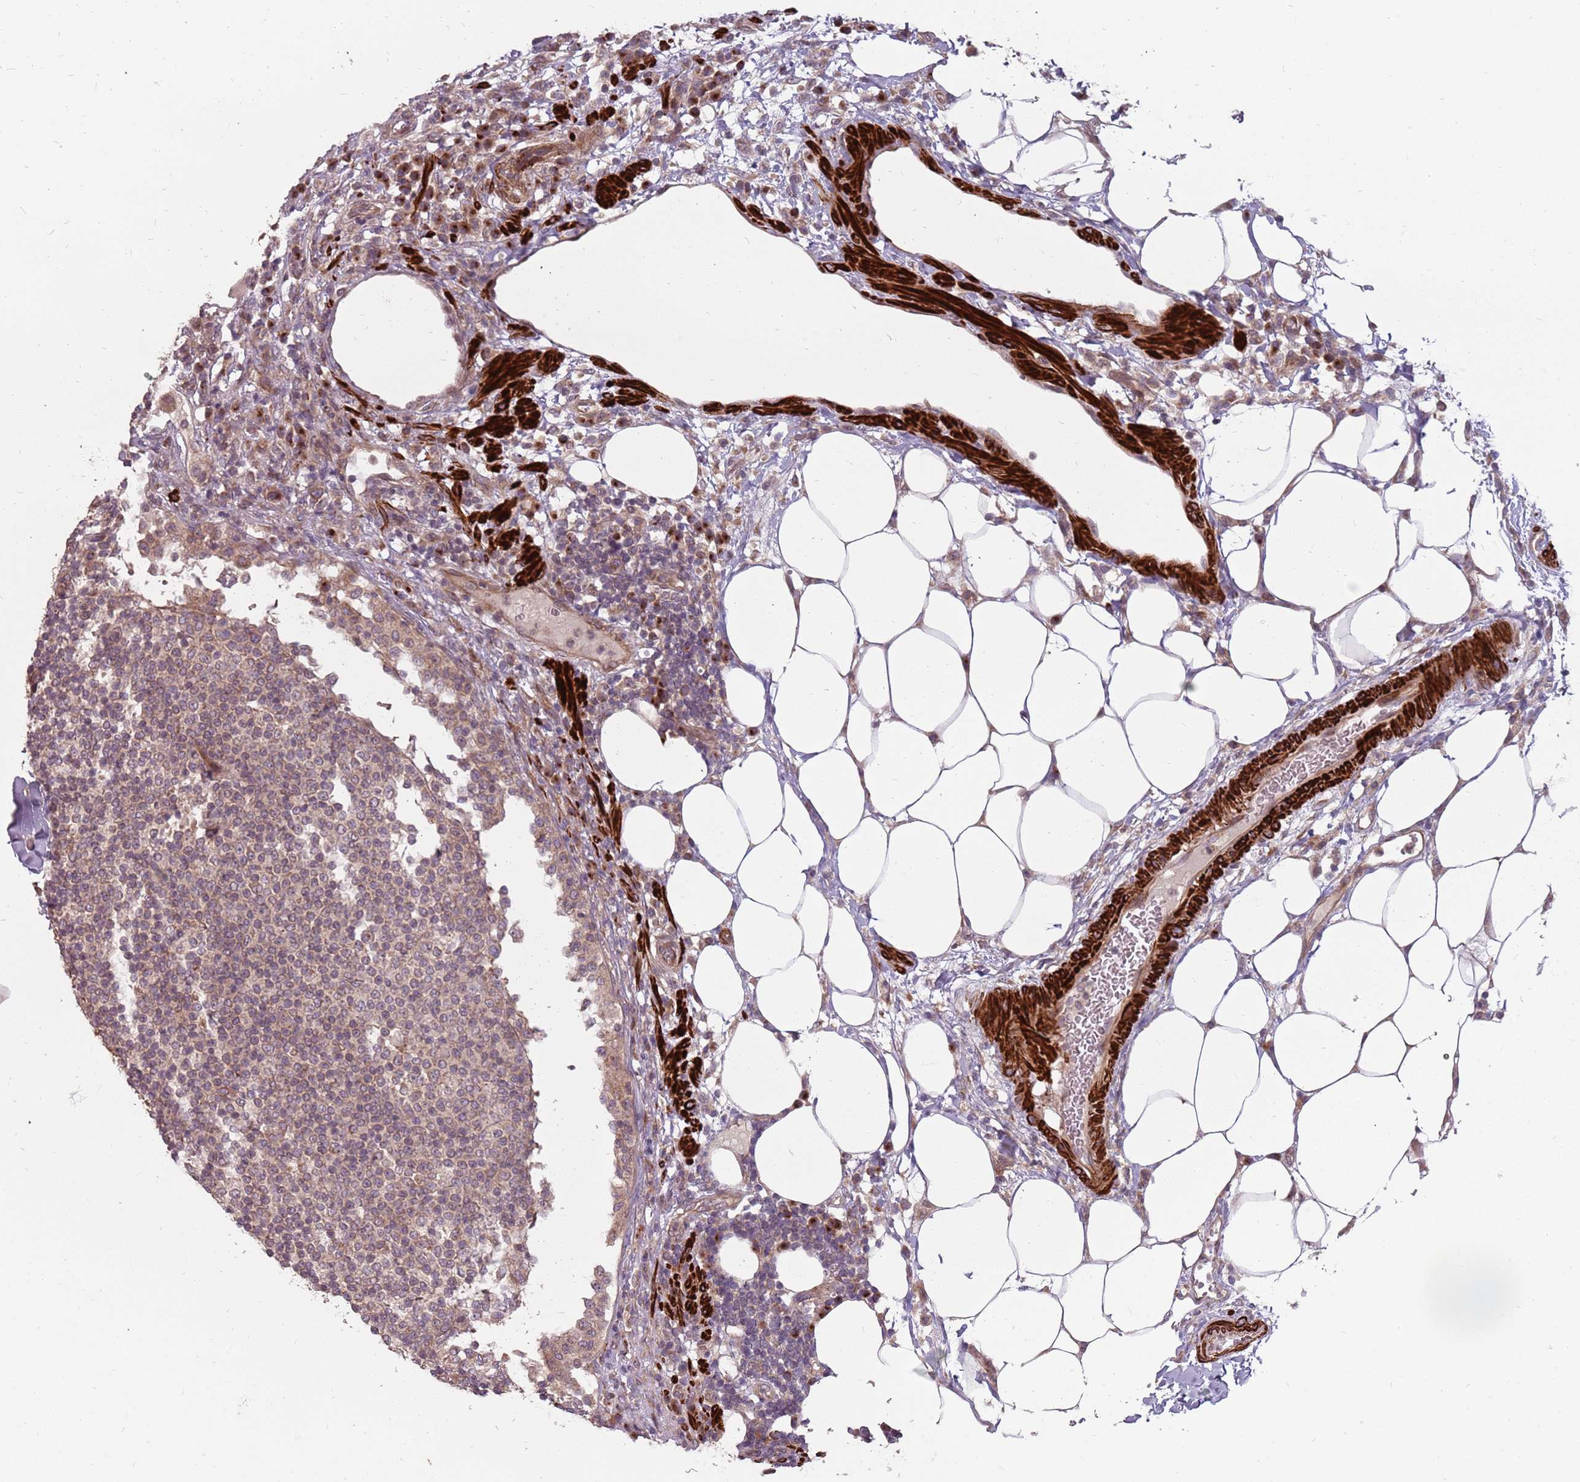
{"staining": {"intensity": "weak", "quantity": "25%-75%", "location": "cytoplasmic/membranous"}, "tissue": "lymph node", "cell_type": "Non-germinal center cells", "image_type": "normal", "snomed": [{"axis": "morphology", "description": "Normal tissue, NOS"}, {"axis": "topography", "description": "Lymph node"}], "caption": "Protein expression analysis of normal lymph node reveals weak cytoplasmic/membranous positivity in about 25%-75% of non-germinal center cells.", "gene": "PLD6", "patient": {"sex": "female", "age": 53}}